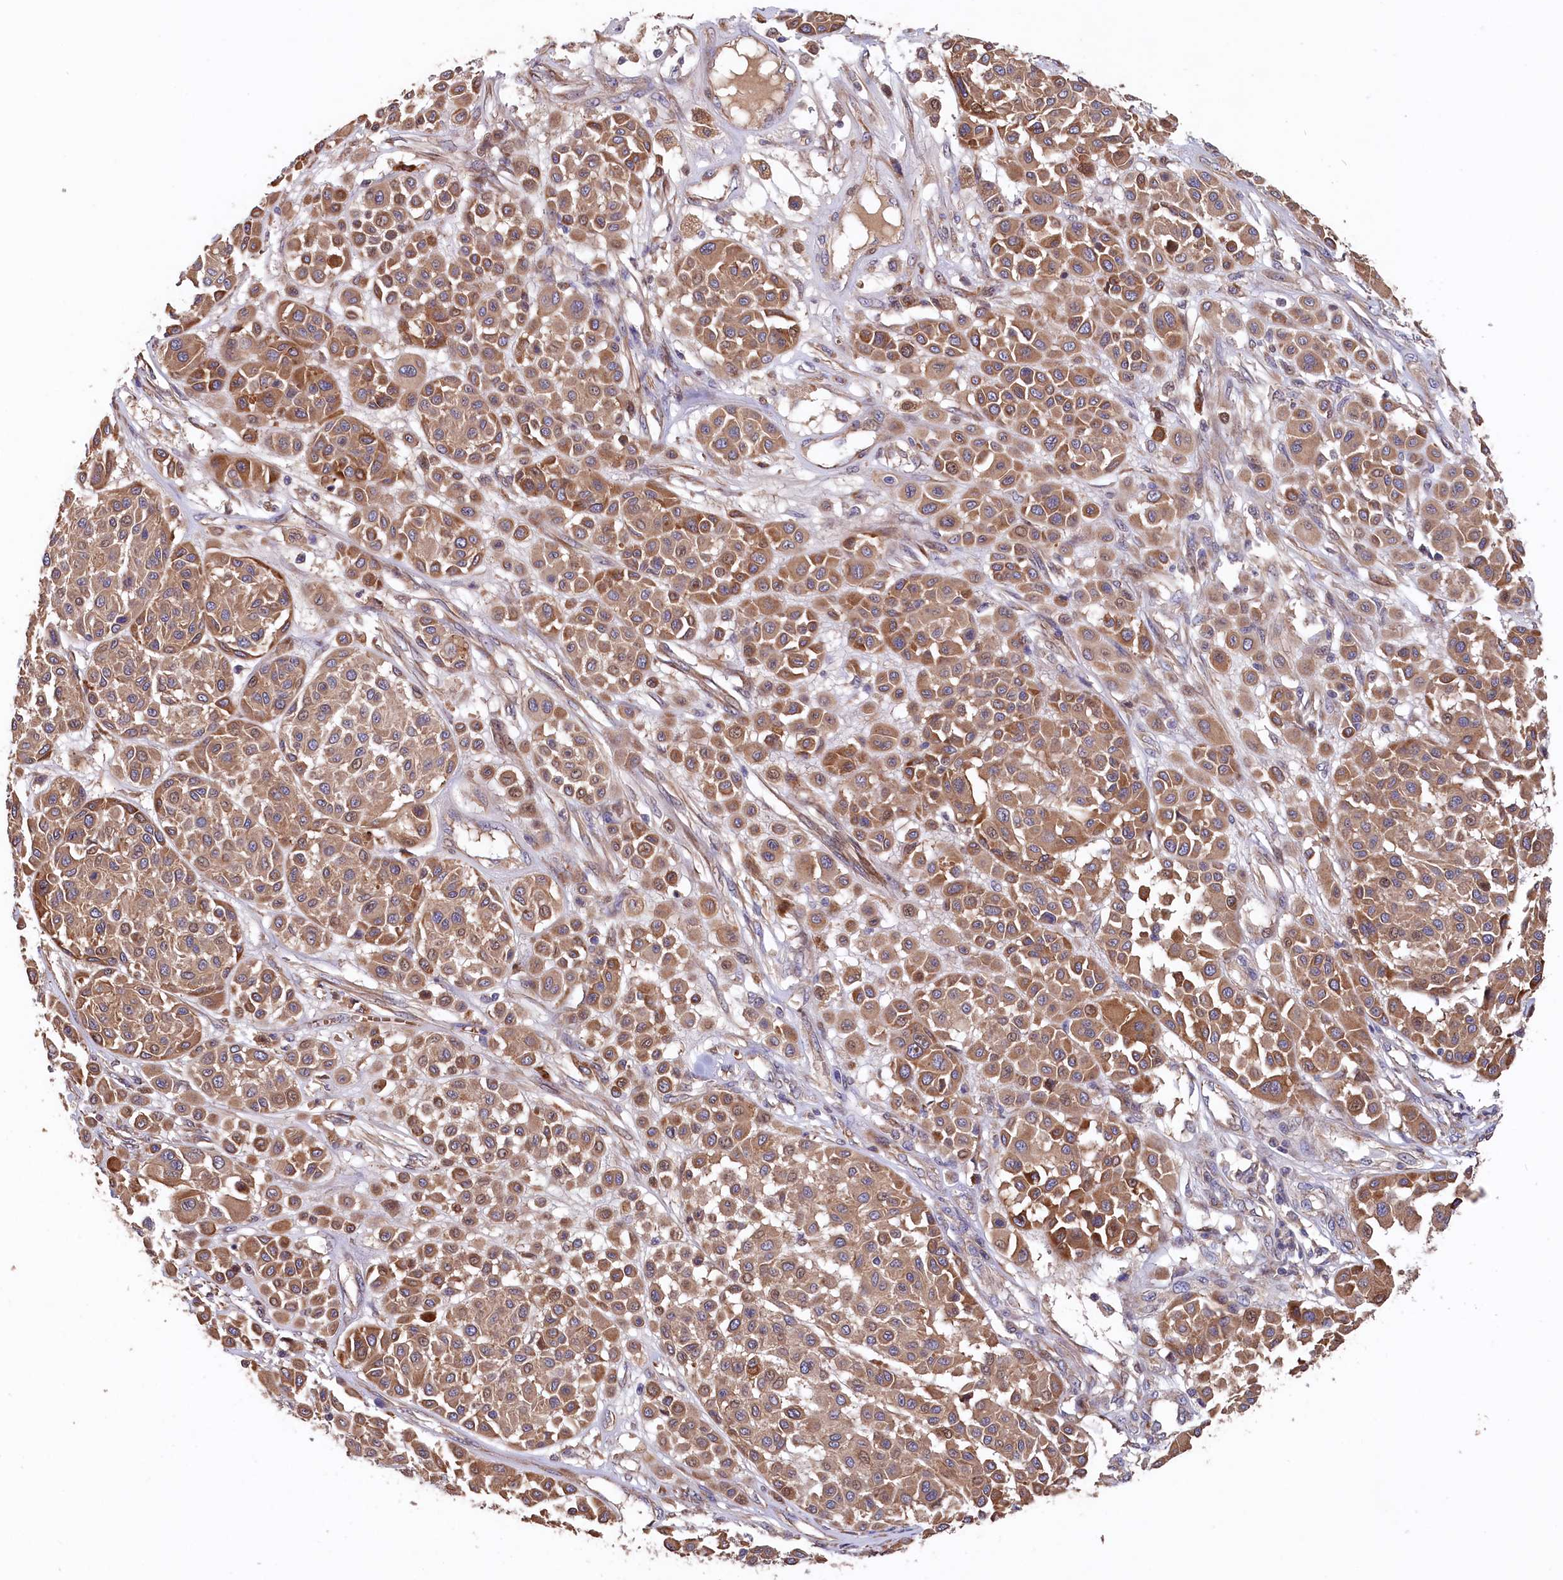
{"staining": {"intensity": "moderate", "quantity": ">75%", "location": "cytoplasmic/membranous"}, "tissue": "melanoma", "cell_type": "Tumor cells", "image_type": "cancer", "snomed": [{"axis": "morphology", "description": "Malignant melanoma, Metastatic site"}, {"axis": "topography", "description": "Soft tissue"}], "caption": "Melanoma tissue displays moderate cytoplasmic/membranous expression in about >75% of tumor cells, visualized by immunohistochemistry.", "gene": "GREB1L", "patient": {"sex": "male", "age": 41}}